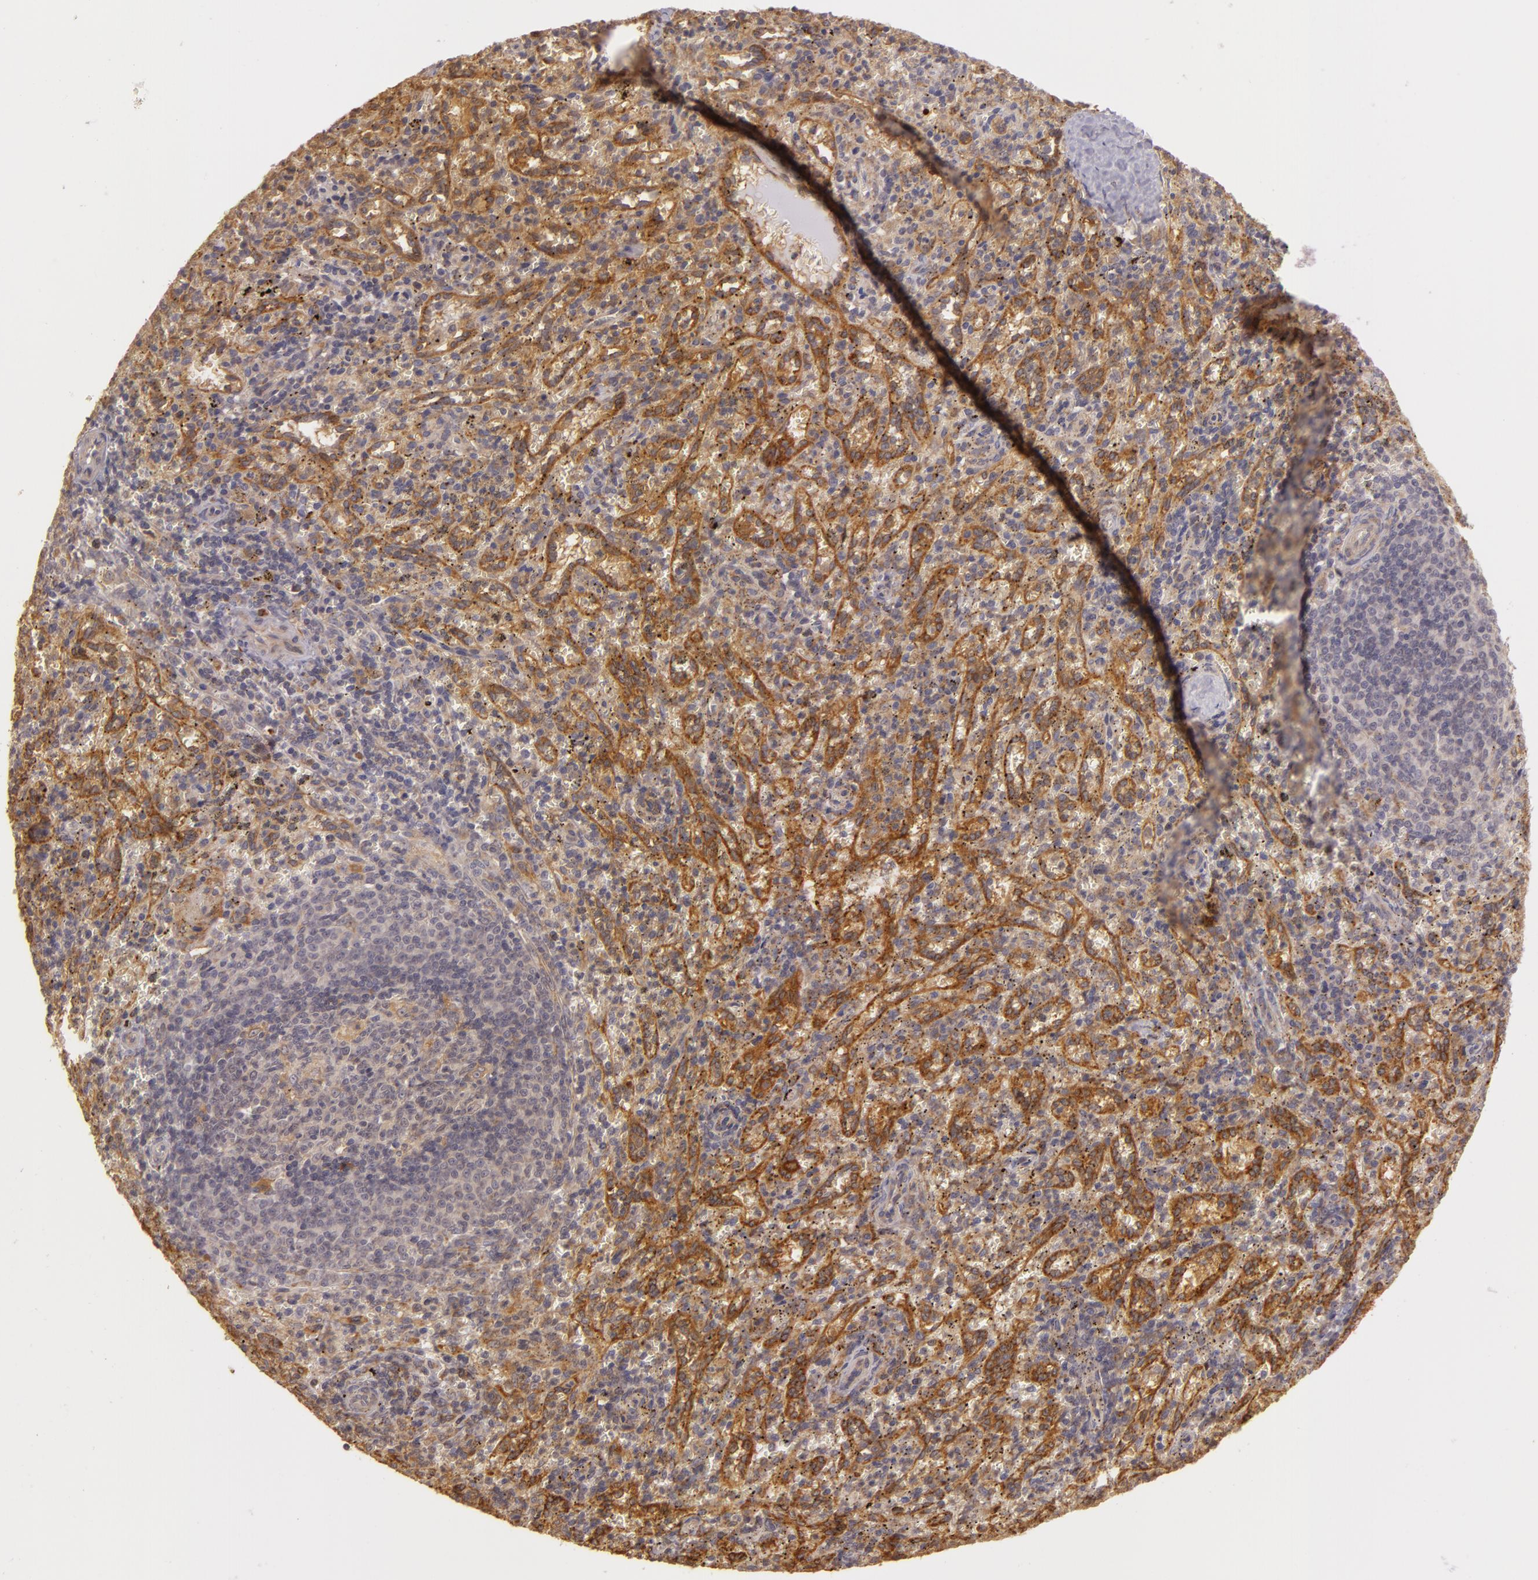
{"staining": {"intensity": "weak", "quantity": ">75%", "location": "cytoplasmic/membranous"}, "tissue": "spleen", "cell_type": "Cells in red pulp", "image_type": "normal", "snomed": [{"axis": "morphology", "description": "Normal tissue, NOS"}, {"axis": "topography", "description": "Spleen"}], "caption": "DAB immunohistochemical staining of benign spleen exhibits weak cytoplasmic/membranous protein staining in approximately >75% of cells in red pulp. (DAB IHC, brown staining for protein, blue staining for nuclei).", "gene": "PPP1R3F", "patient": {"sex": "female", "age": 10}}